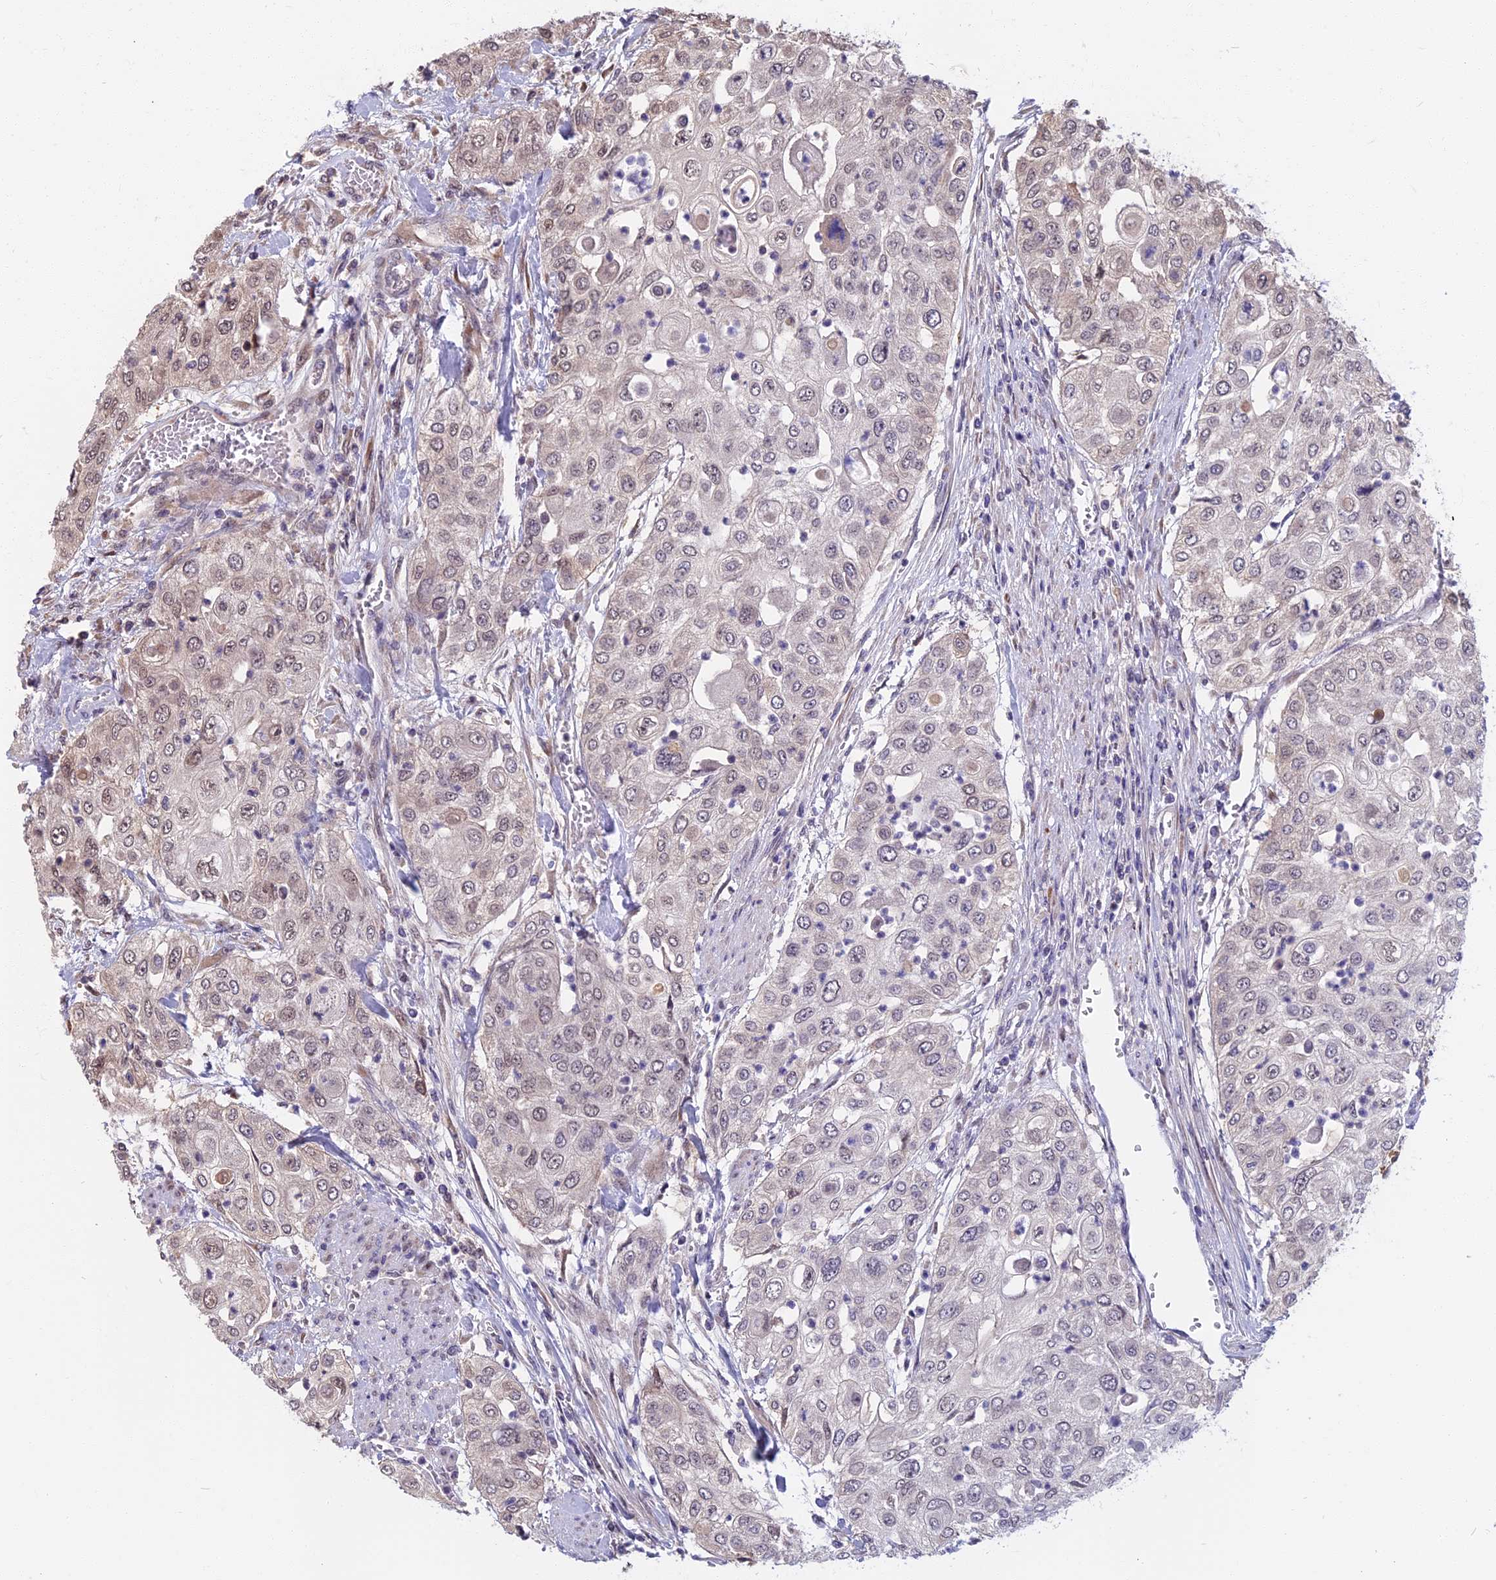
{"staining": {"intensity": "weak", "quantity": "<25%", "location": "nuclear"}, "tissue": "urothelial cancer", "cell_type": "Tumor cells", "image_type": "cancer", "snomed": [{"axis": "morphology", "description": "Urothelial carcinoma, High grade"}, {"axis": "topography", "description": "Urinary bladder"}], "caption": "High-grade urothelial carcinoma was stained to show a protein in brown. There is no significant staining in tumor cells.", "gene": "CCDC113", "patient": {"sex": "female", "age": 79}}